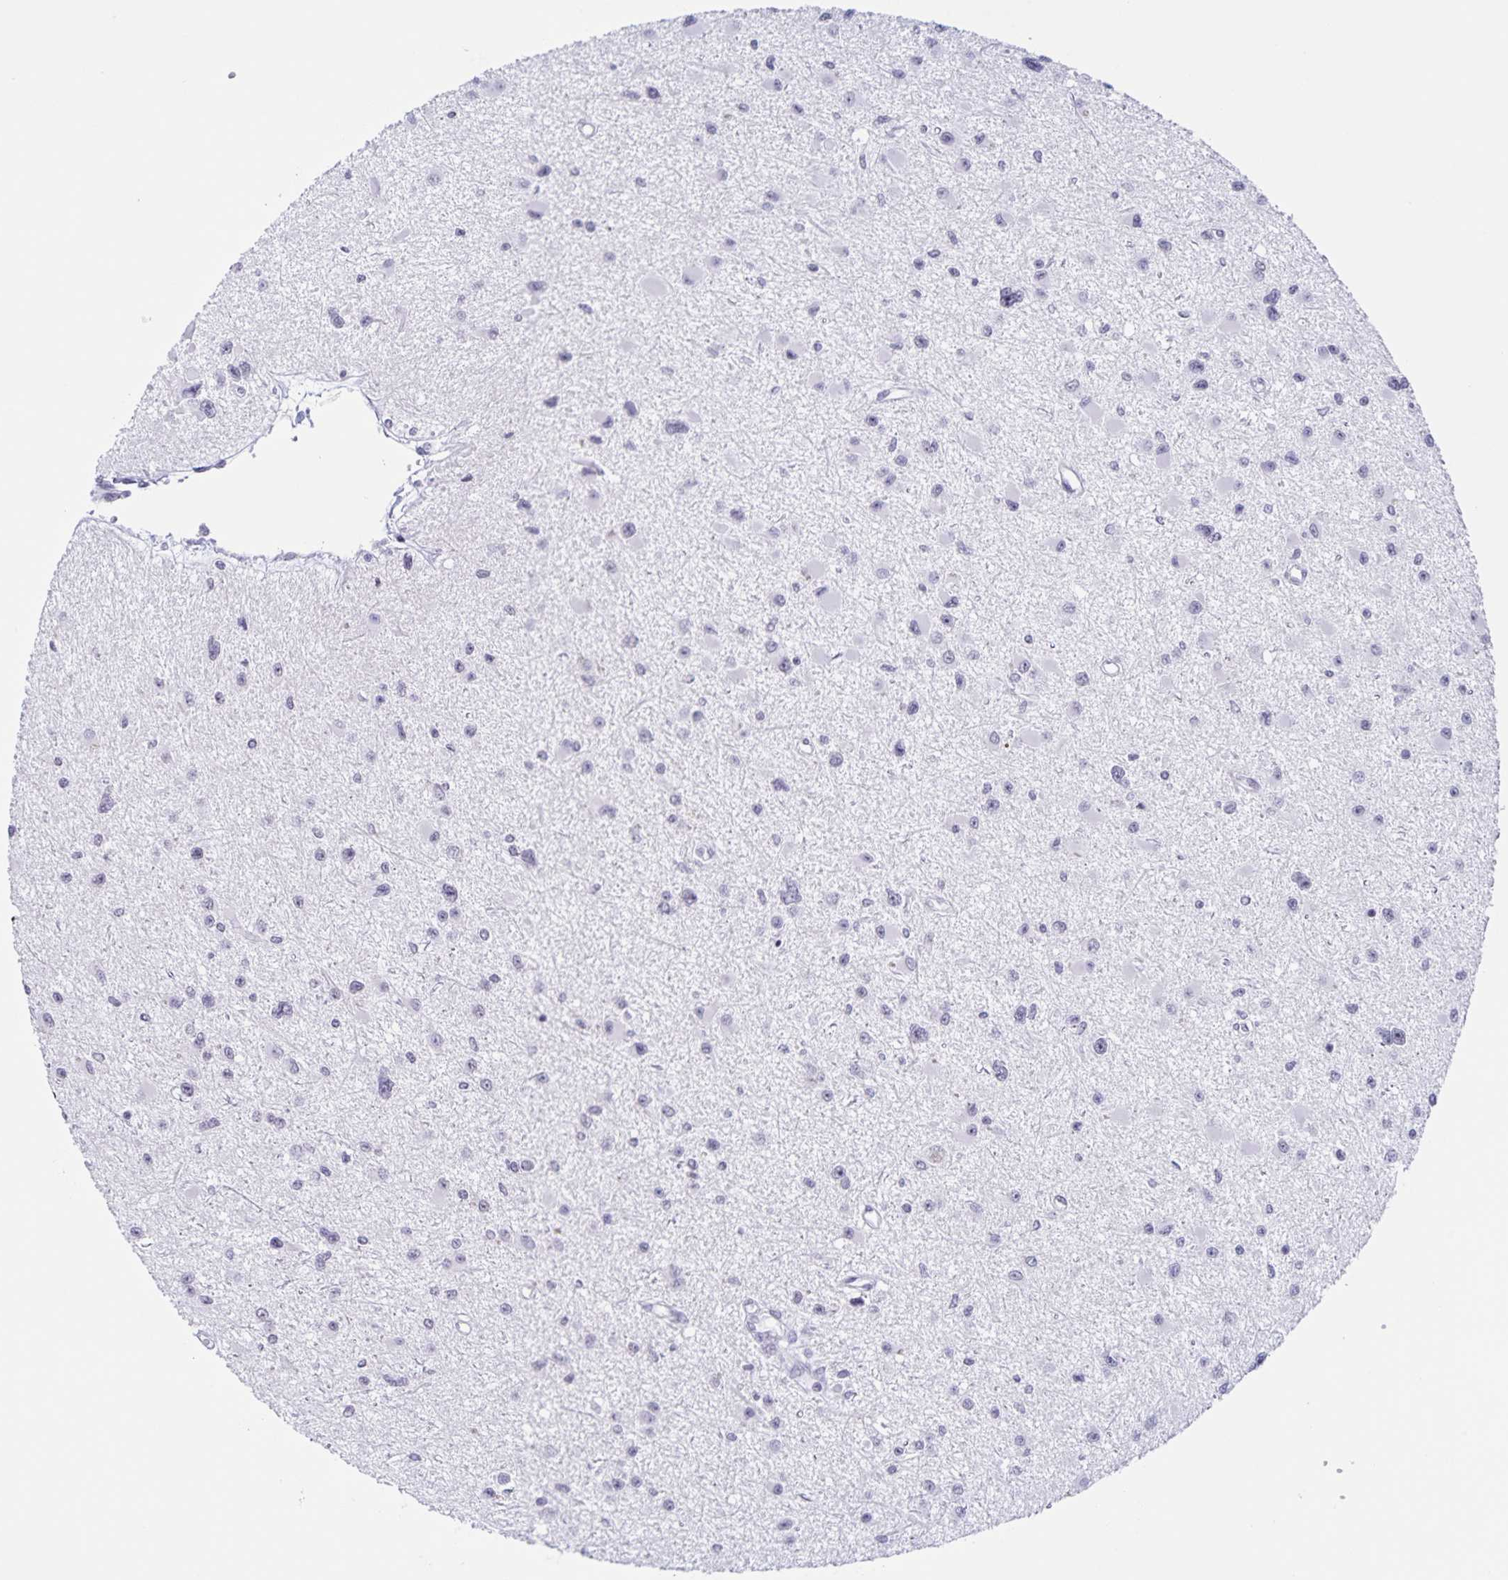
{"staining": {"intensity": "negative", "quantity": "none", "location": "none"}, "tissue": "glioma", "cell_type": "Tumor cells", "image_type": "cancer", "snomed": [{"axis": "morphology", "description": "Glioma, malignant, High grade"}, {"axis": "topography", "description": "Brain"}], "caption": "Immunohistochemistry (IHC) of high-grade glioma (malignant) shows no positivity in tumor cells.", "gene": "LCE6A", "patient": {"sex": "male", "age": 54}}